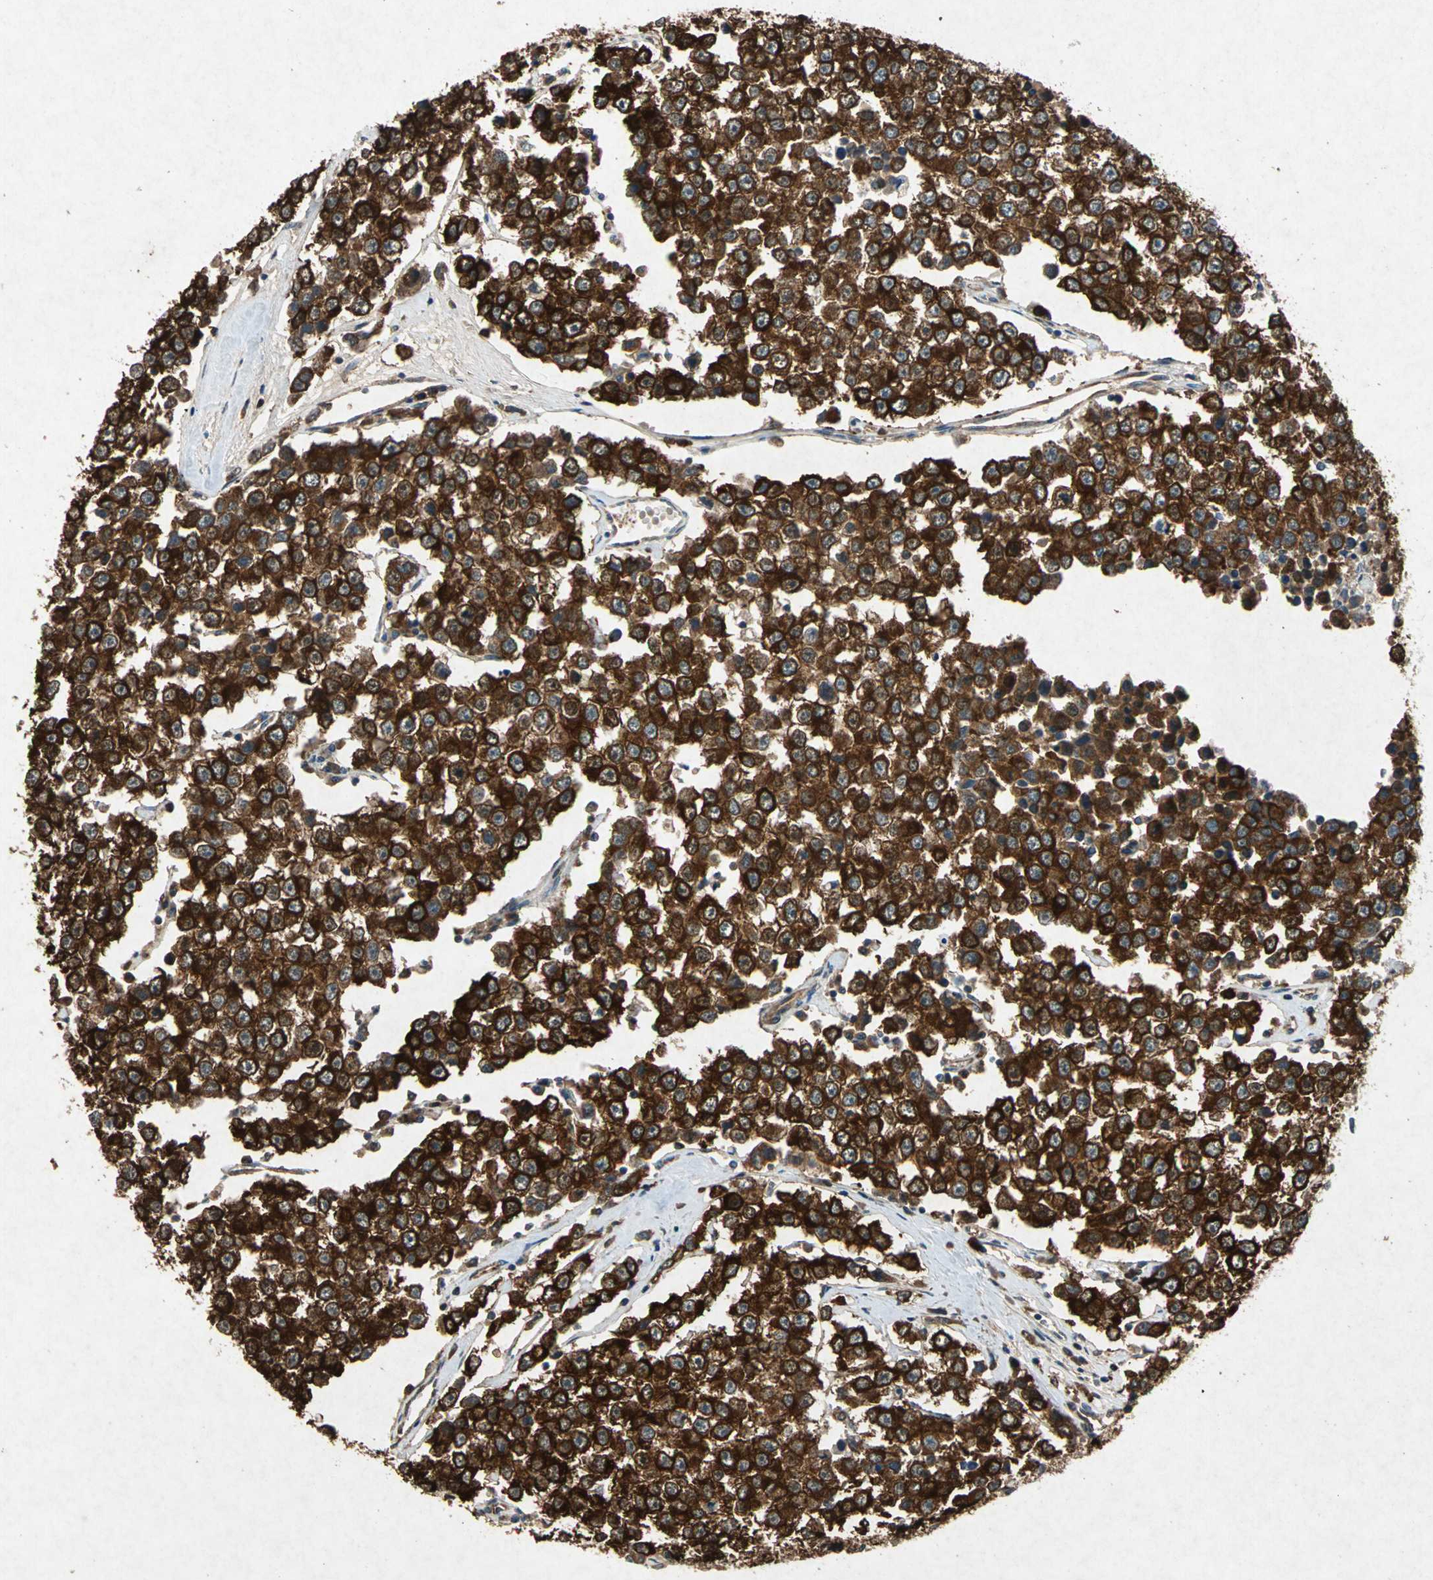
{"staining": {"intensity": "strong", "quantity": ">75%", "location": "cytoplasmic/membranous"}, "tissue": "testis cancer", "cell_type": "Tumor cells", "image_type": "cancer", "snomed": [{"axis": "morphology", "description": "Seminoma, NOS"}, {"axis": "morphology", "description": "Carcinoma, Embryonal, NOS"}, {"axis": "topography", "description": "Testis"}], "caption": "Immunohistochemistry of human testis cancer (seminoma) demonstrates high levels of strong cytoplasmic/membranous expression in about >75% of tumor cells.", "gene": "HSP90AB1", "patient": {"sex": "male", "age": 52}}